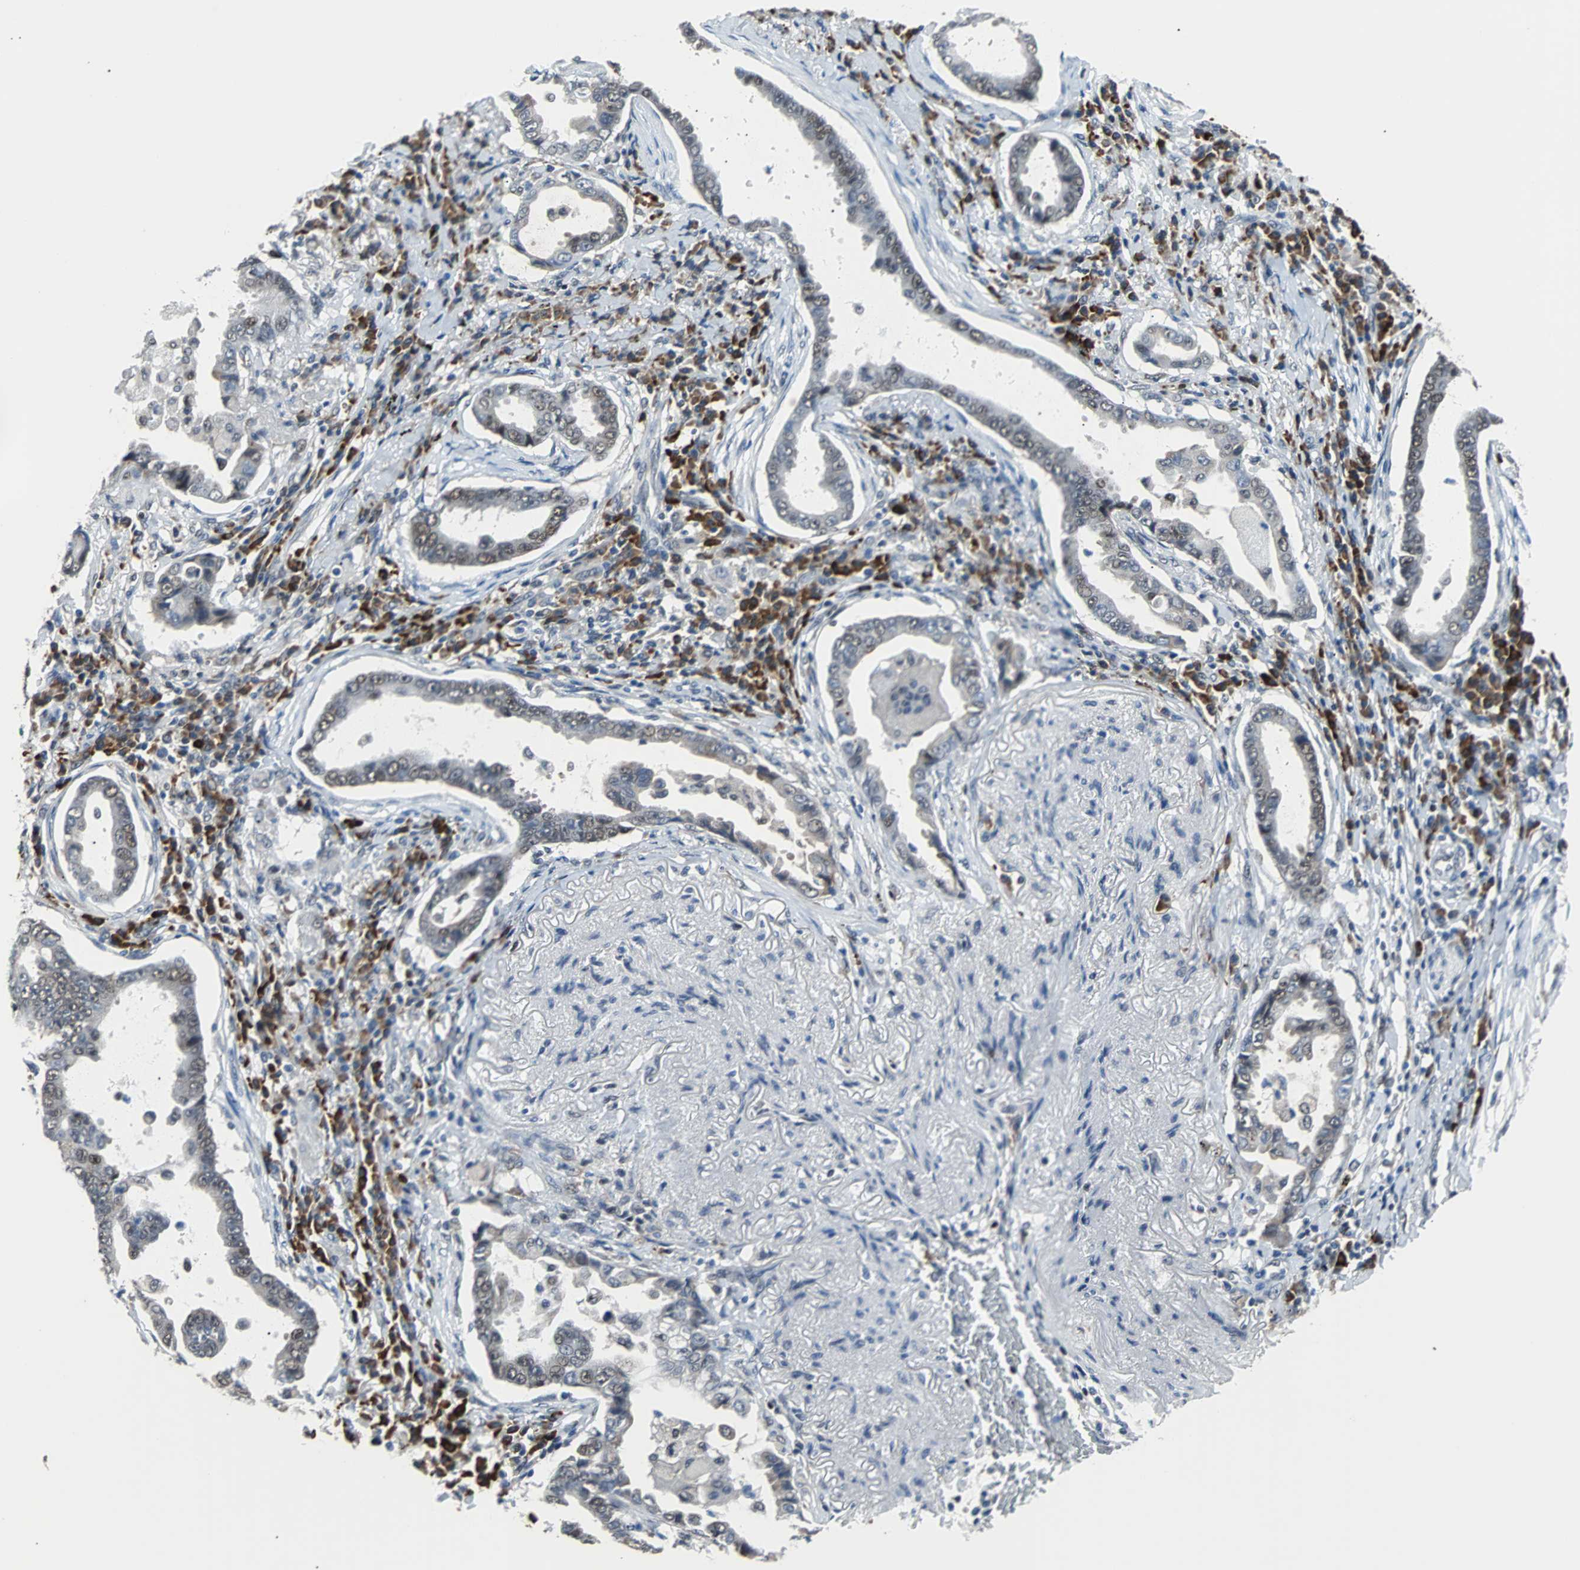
{"staining": {"intensity": "weak", "quantity": "<25%", "location": "cytoplasmic/membranous,nuclear"}, "tissue": "lung cancer", "cell_type": "Tumor cells", "image_type": "cancer", "snomed": [{"axis": "morphology", "description": "Normal tissue, NOS"}, {"axis": "morphology", "description": "Inflammation, NOS"}, {"axis": "morphology", "description": "Adenocarcinoma, NOS"}, {"axis": "topography", "description": "Lung"}], "caption": "Human lung adenocarcinoma stained for a protein using immunohistochemistry (IHC) demonstrates no staining in tumor cells.", "gene": "USP28", "patient": {"sex": "female", "age": 64}}